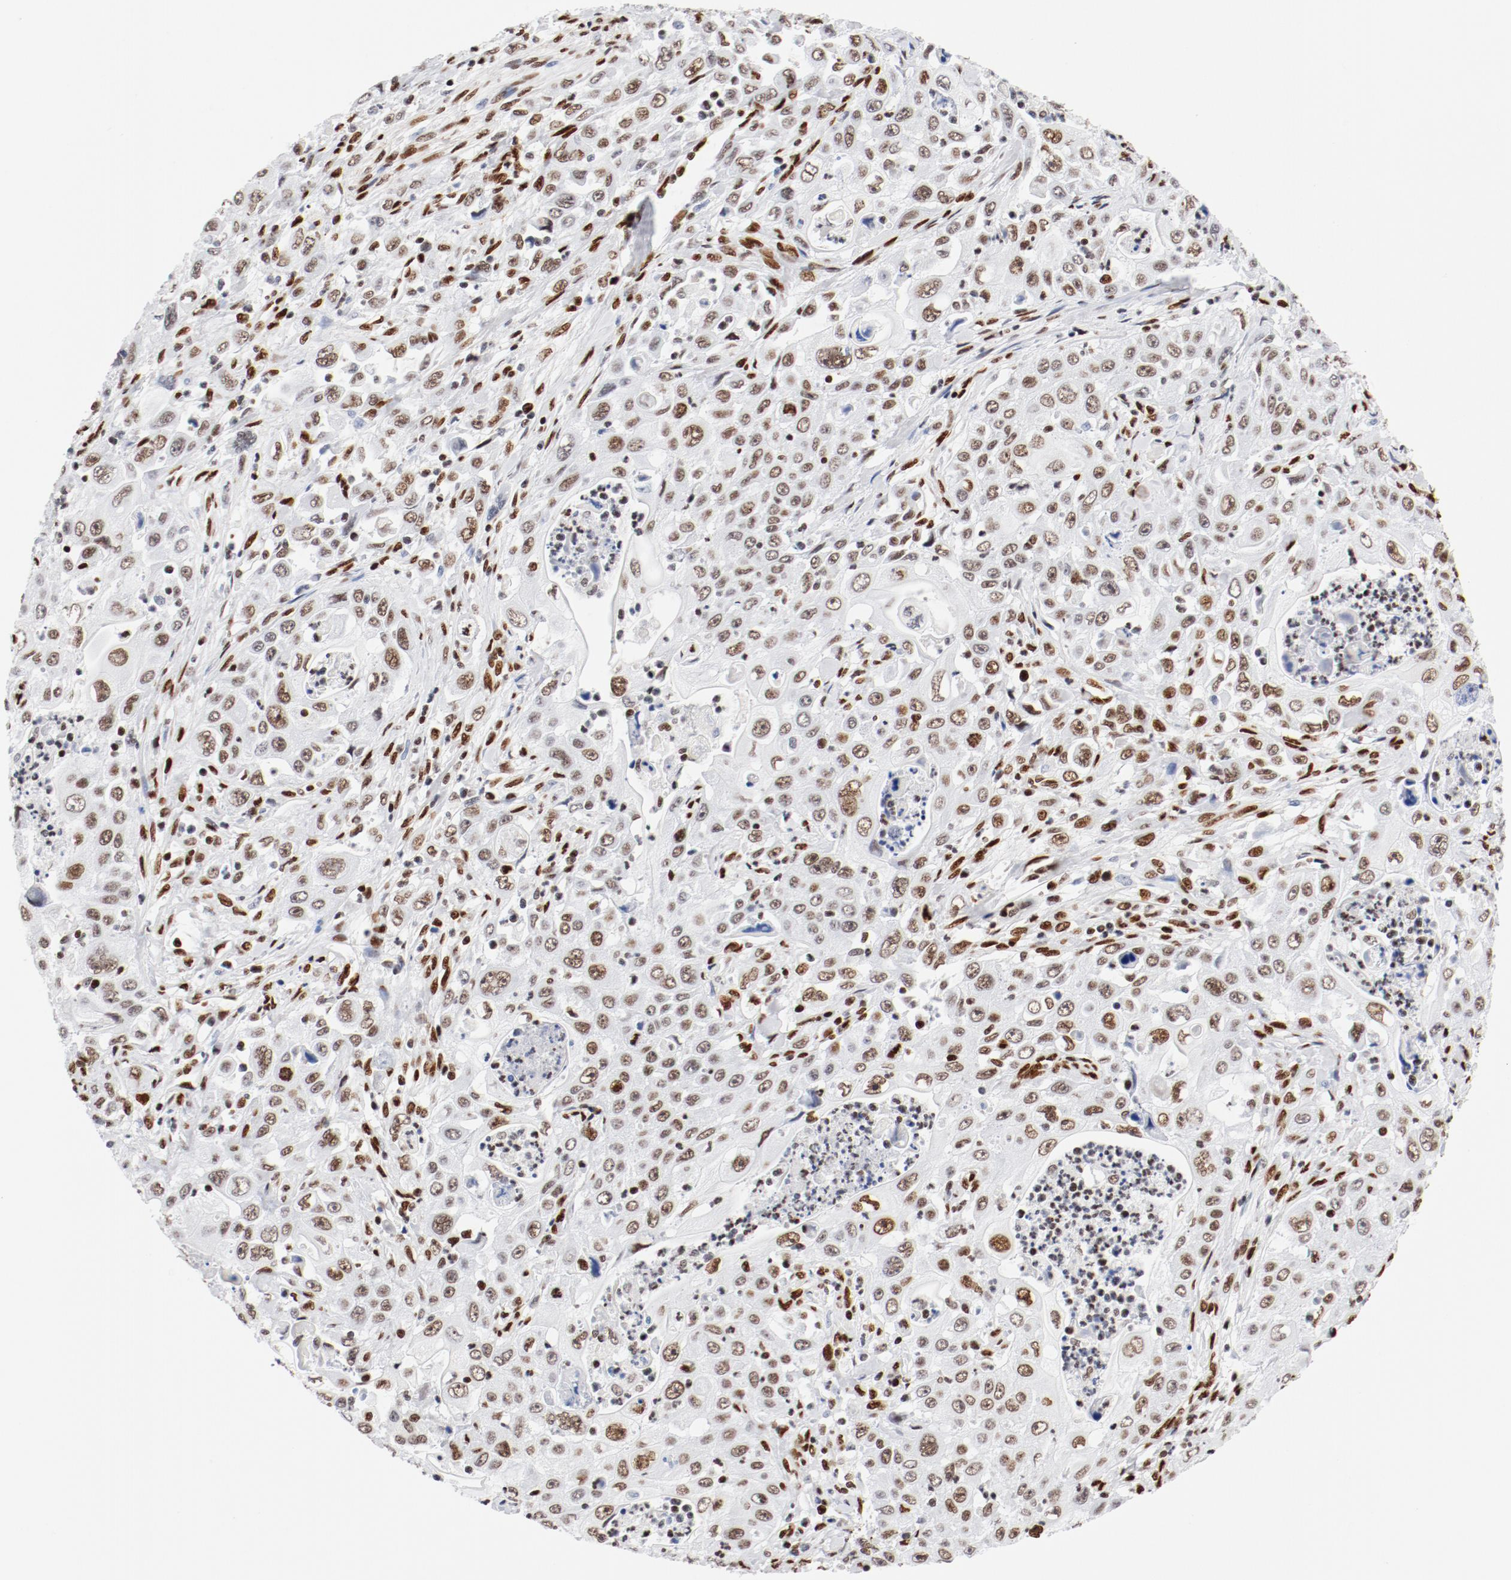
{"staining": {"intensity": "moderate", "quantity": ">75%", "location": "nuclear"}, "tissue": "pancreatic cancer", "cell_type": "Tumor cells", "image_type": "cancer", "snomed": [{"axis": "morphology", "description": "Adenocarcinoma, NOS"}, {"axis": "topography", "description": "Pancreas"}], "caption": "A high-resolution image shows immunohistochemistry staining of pancreatic cancer (adenocarcinoma), which displays moderate nuclear positivity in approximately >75% of tumor cells.", "gene": "CTBP1", "patient": {"sex": "male", "age": 70}}